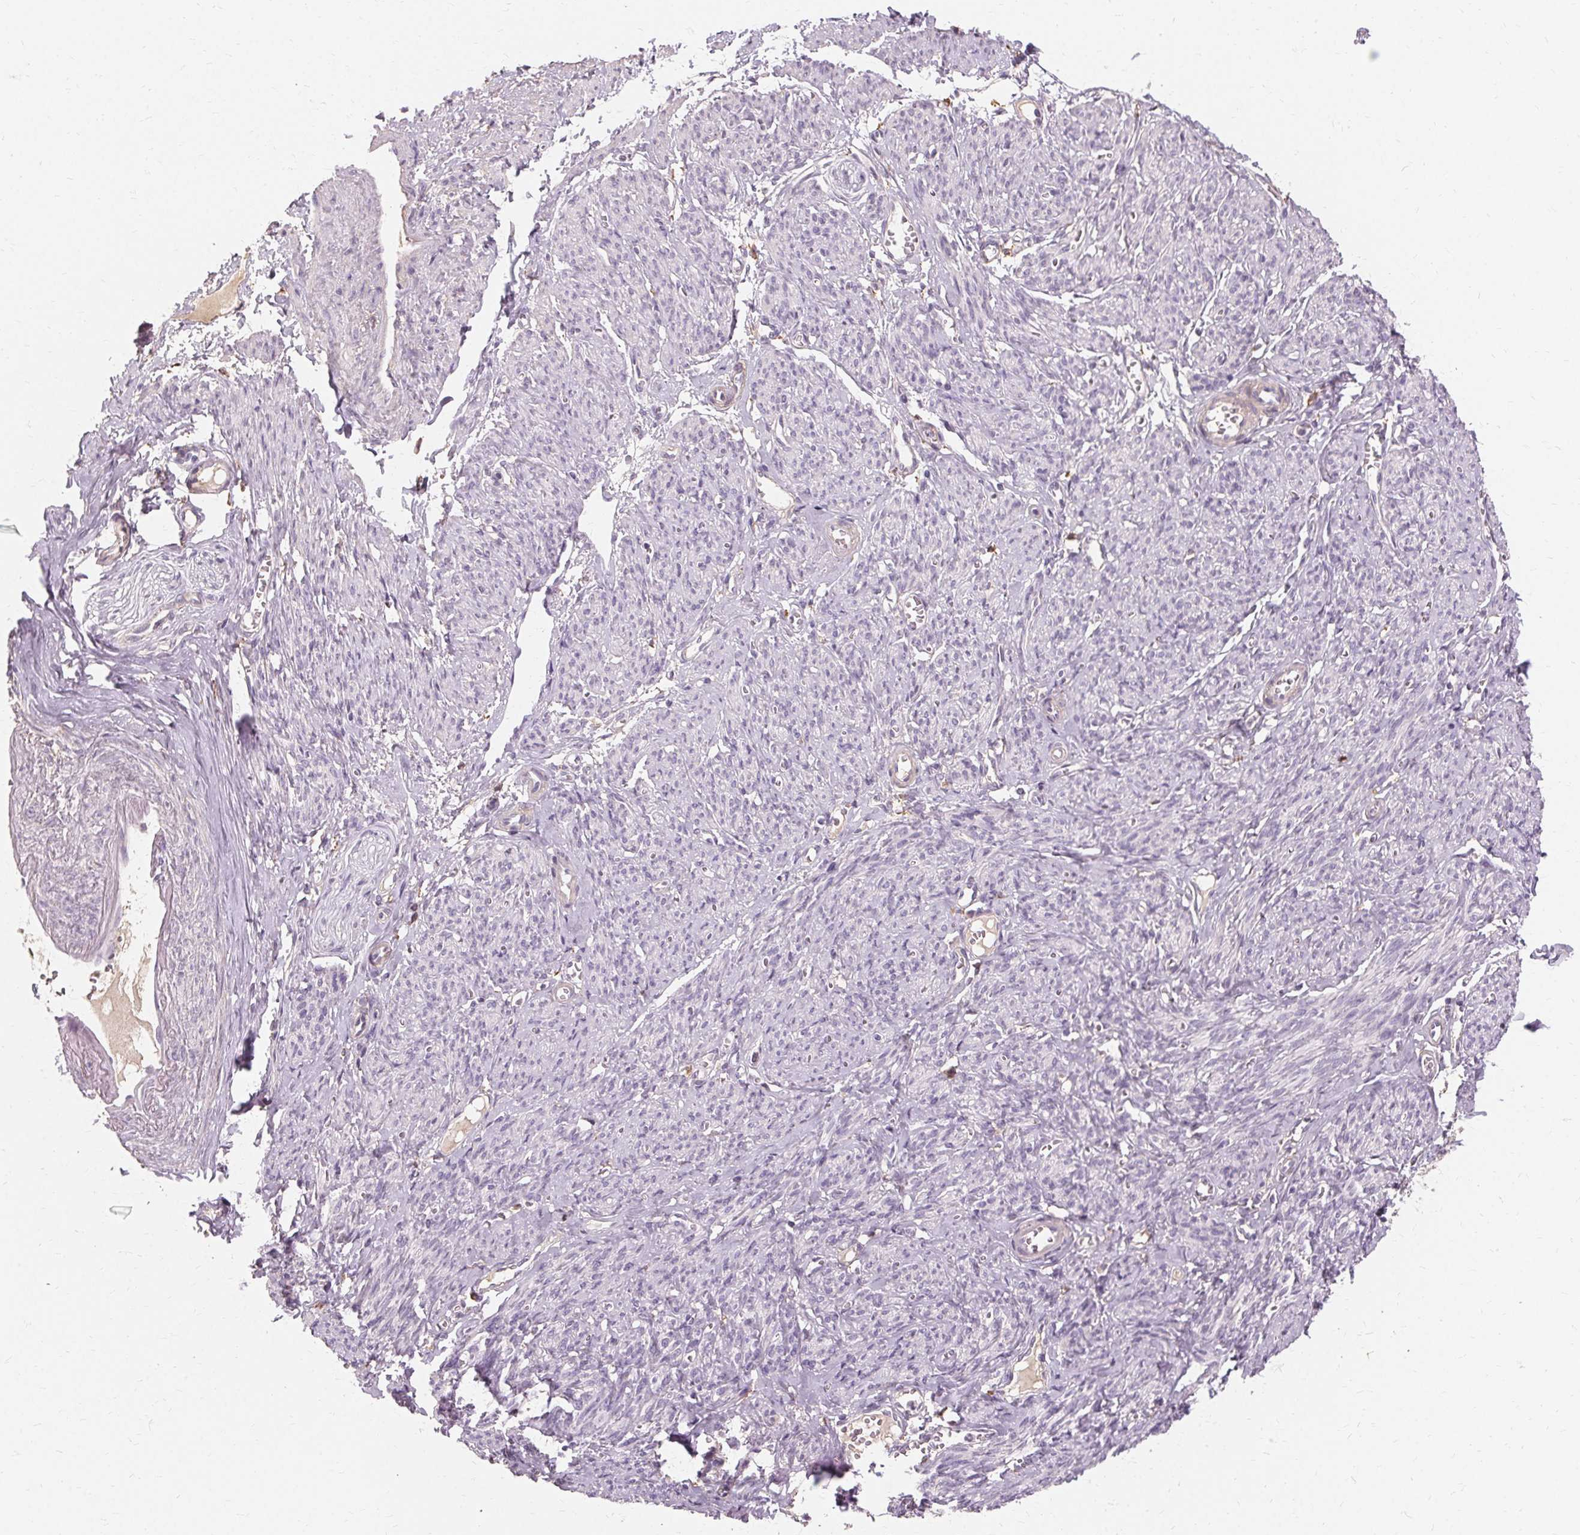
{"staining": {"intensity": "negative", "quantity": "none", "location": "none"}, "tissue": "smooth muscle", "cell_type": "Smooth muscle cells", "image_type": "normal", "snomed": [{"axis": "morphology", "description": "Normal tissue, NOS"}, {"axis": "topography", "description": "Smooth muscle"}], "caption": "Immunohistochemistry histopathology image of unremarkable smooth muscle: smooth muscle stained with DAB (3,3'-diaminobenzidine) exhibits no significant protein expression in smooth muscle cells. (DAB immunohistochemistry (IHC) visualized using brightfield microscopy, high magnification).", "gene": "IFNGR1", "patient": {"sex": "female", "age": 65}}